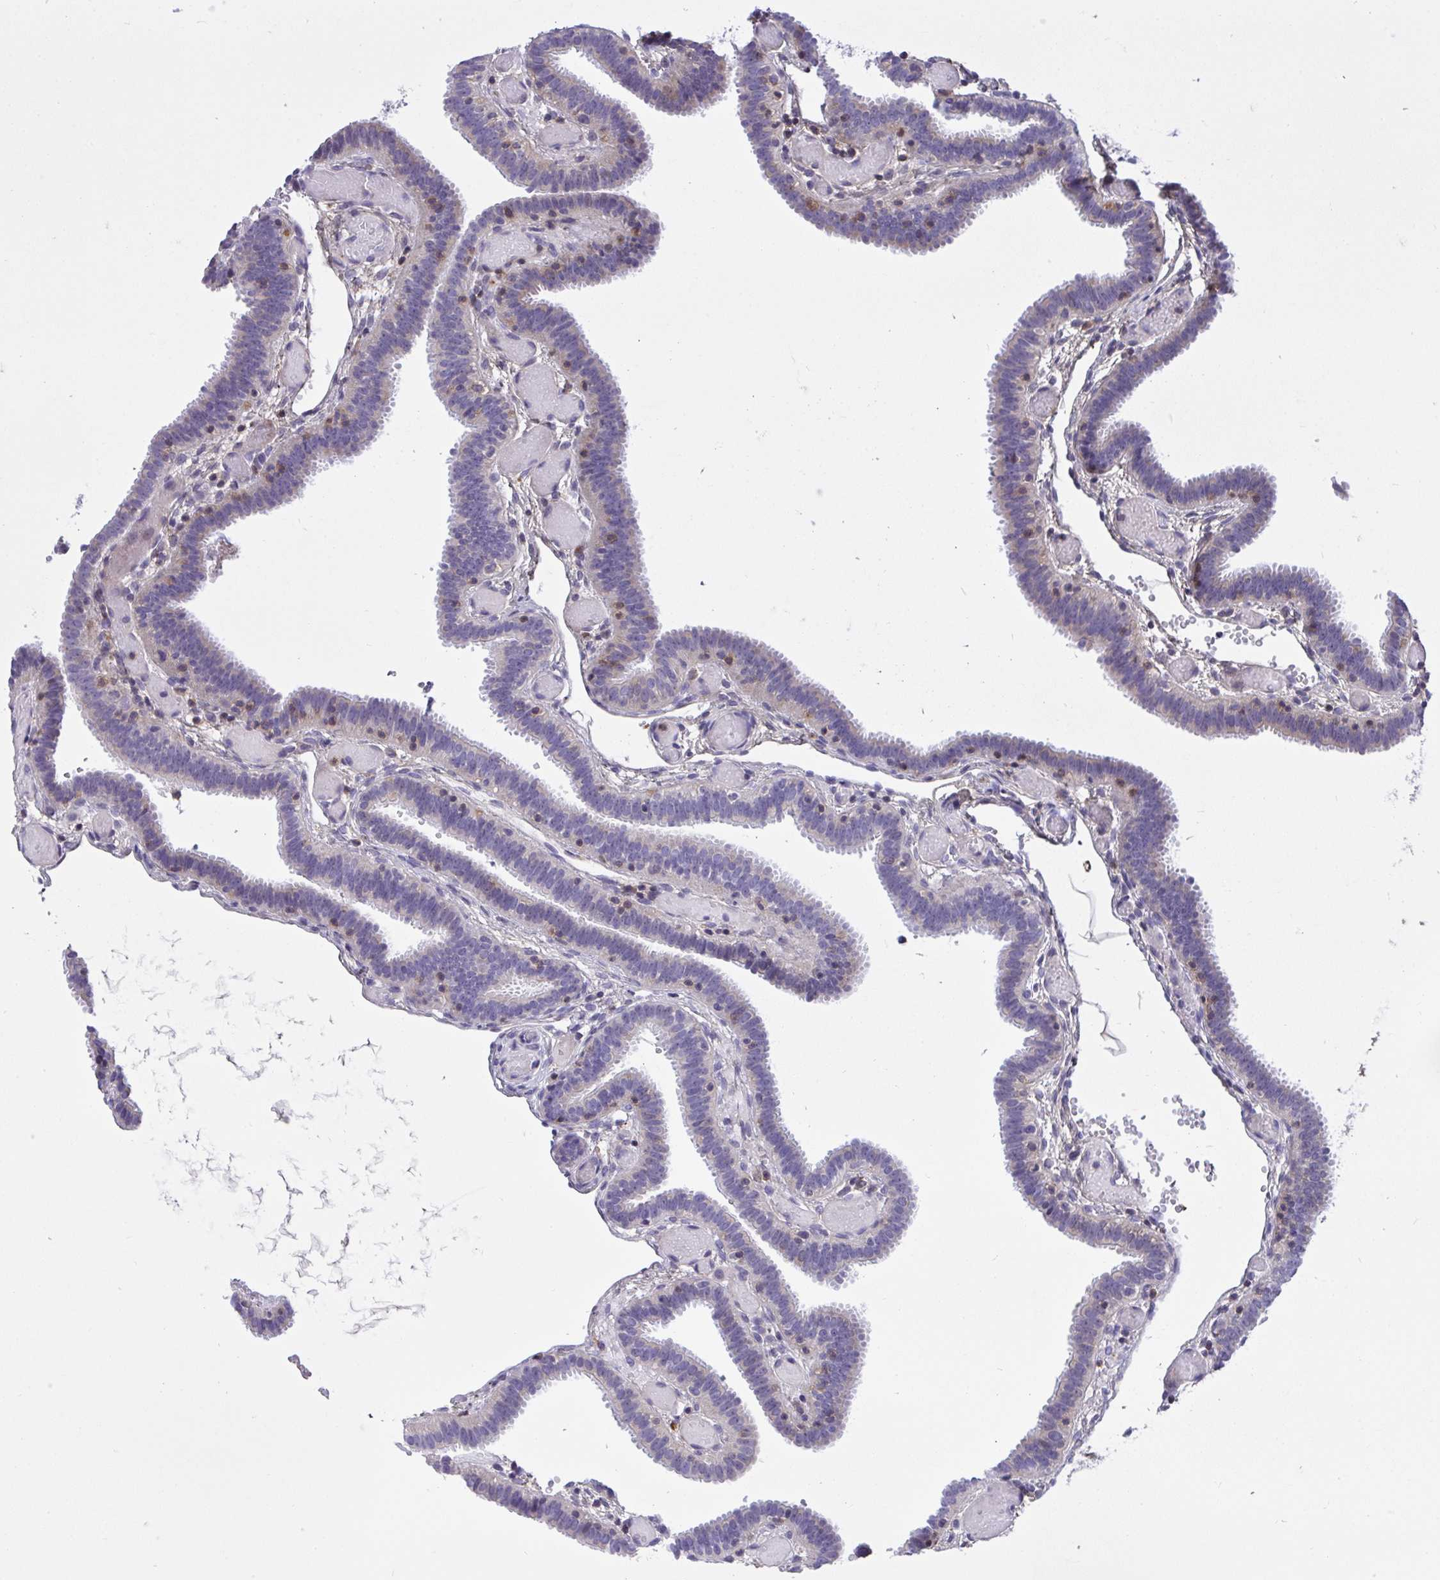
{"staining": {"intensity": "negative", "quantity": "none", "location": "none"}, "tissue": "fallopian tube", "cell_type": "Glandular cells", "image_type": "normal", "snomed": [{"axis": "morphology", "description": "Normal tissue, NOS"}, {"axis": "topography", "description": "Fallopian tube"}], "caption": "This is an immunohistochemistry histopathology image of benign fallopian tube. There is no expression in glandular cells.", "gene": "AP5M1", "patient": {"sex": "female", "age": 37}}